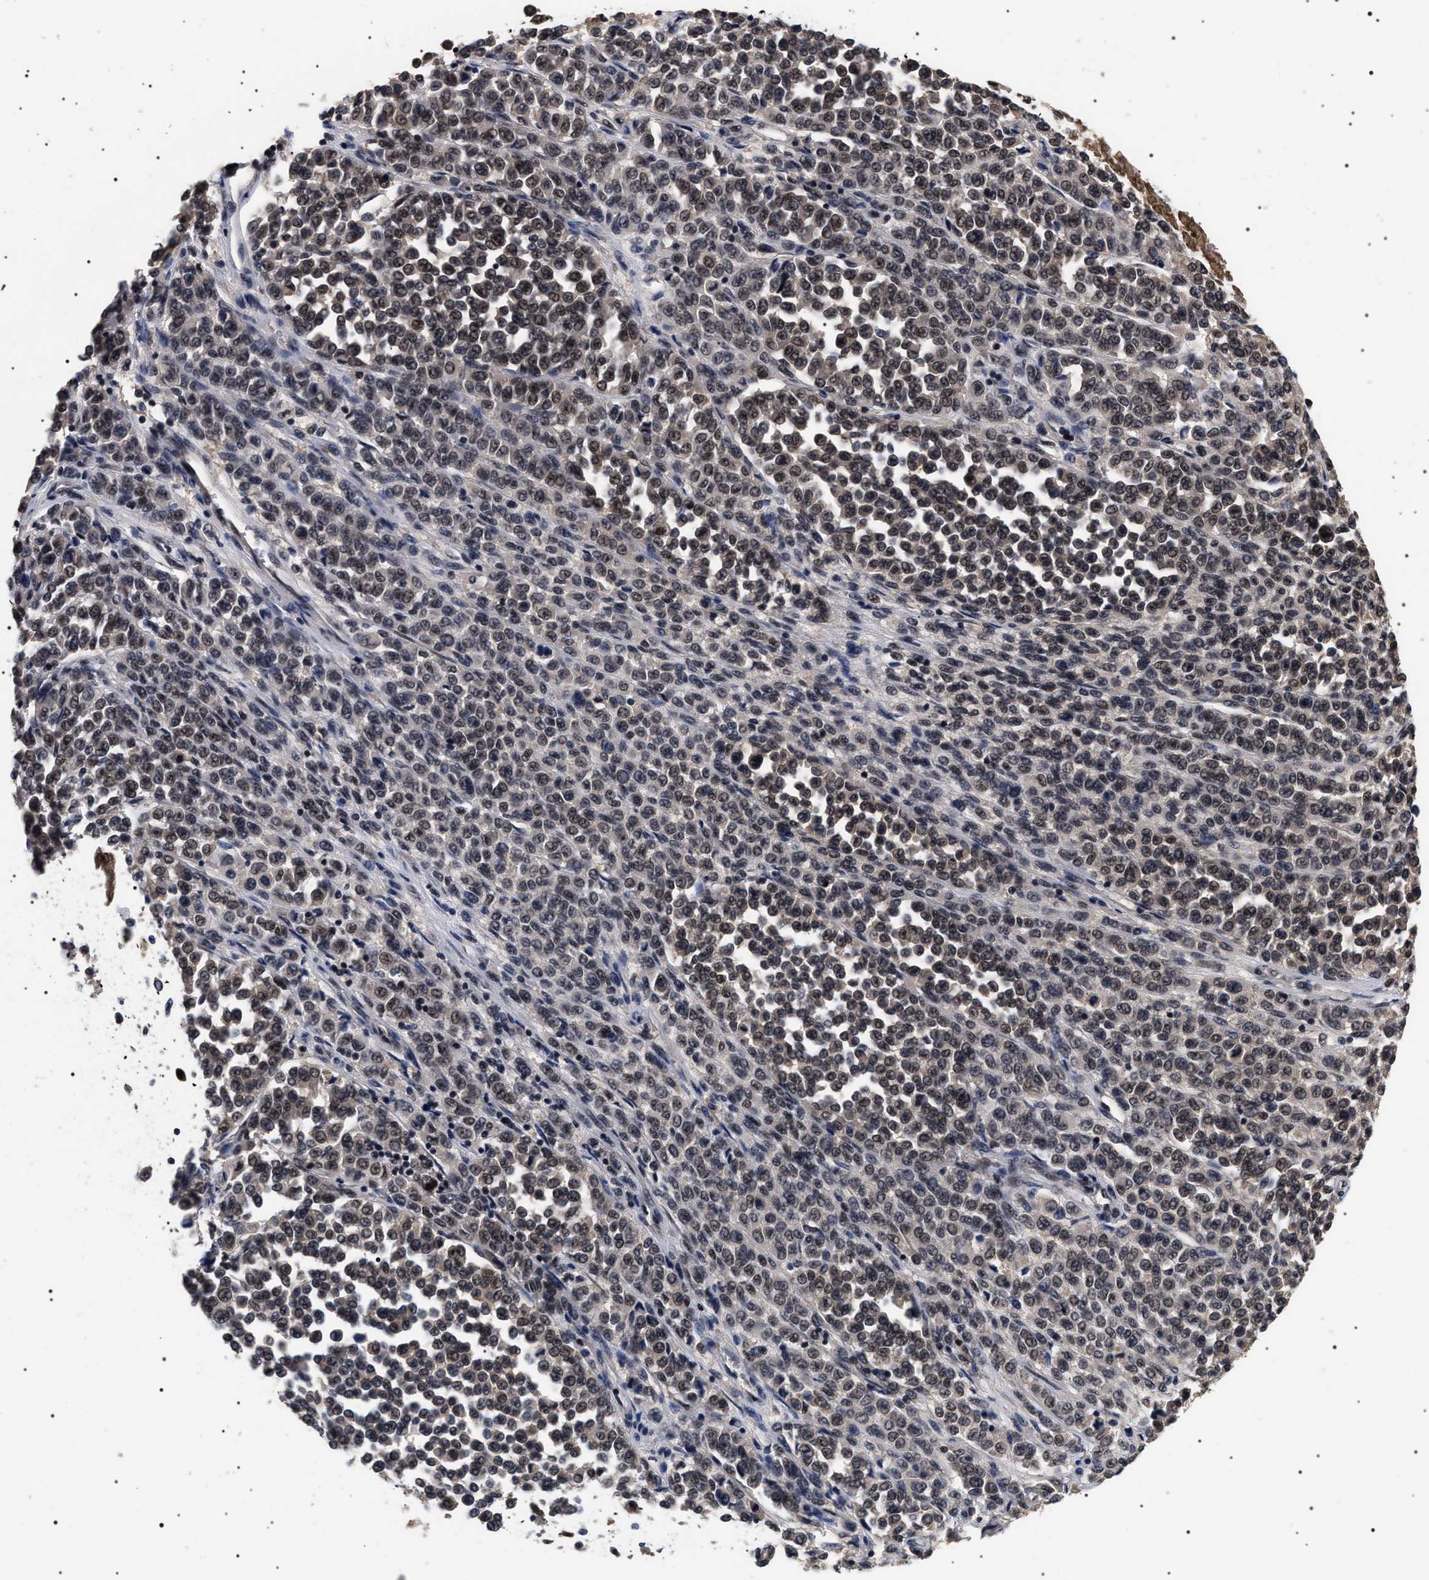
{"staining": {"intensity": "moderate", "quantity": "25%-75%", "location": "nuclear"}, "tissue": "melanoma", "cell_type": "Tumor cells", "image_type": "cancer", "snomed": [{"axis": "morphology", "description": "Malignant melanoma, Metastatic site"}, {"axis": "topography", "description": "Pancreas"}], "caption": "This micrograph exhibits immunohistochemistry staining of human malignant melanoma (metastatic site), with medium moderate nuclear staining in about 25%-75% of tumor cells.", "gene": "CAAP1", "patient": {"sex": "female", "age": 30}}